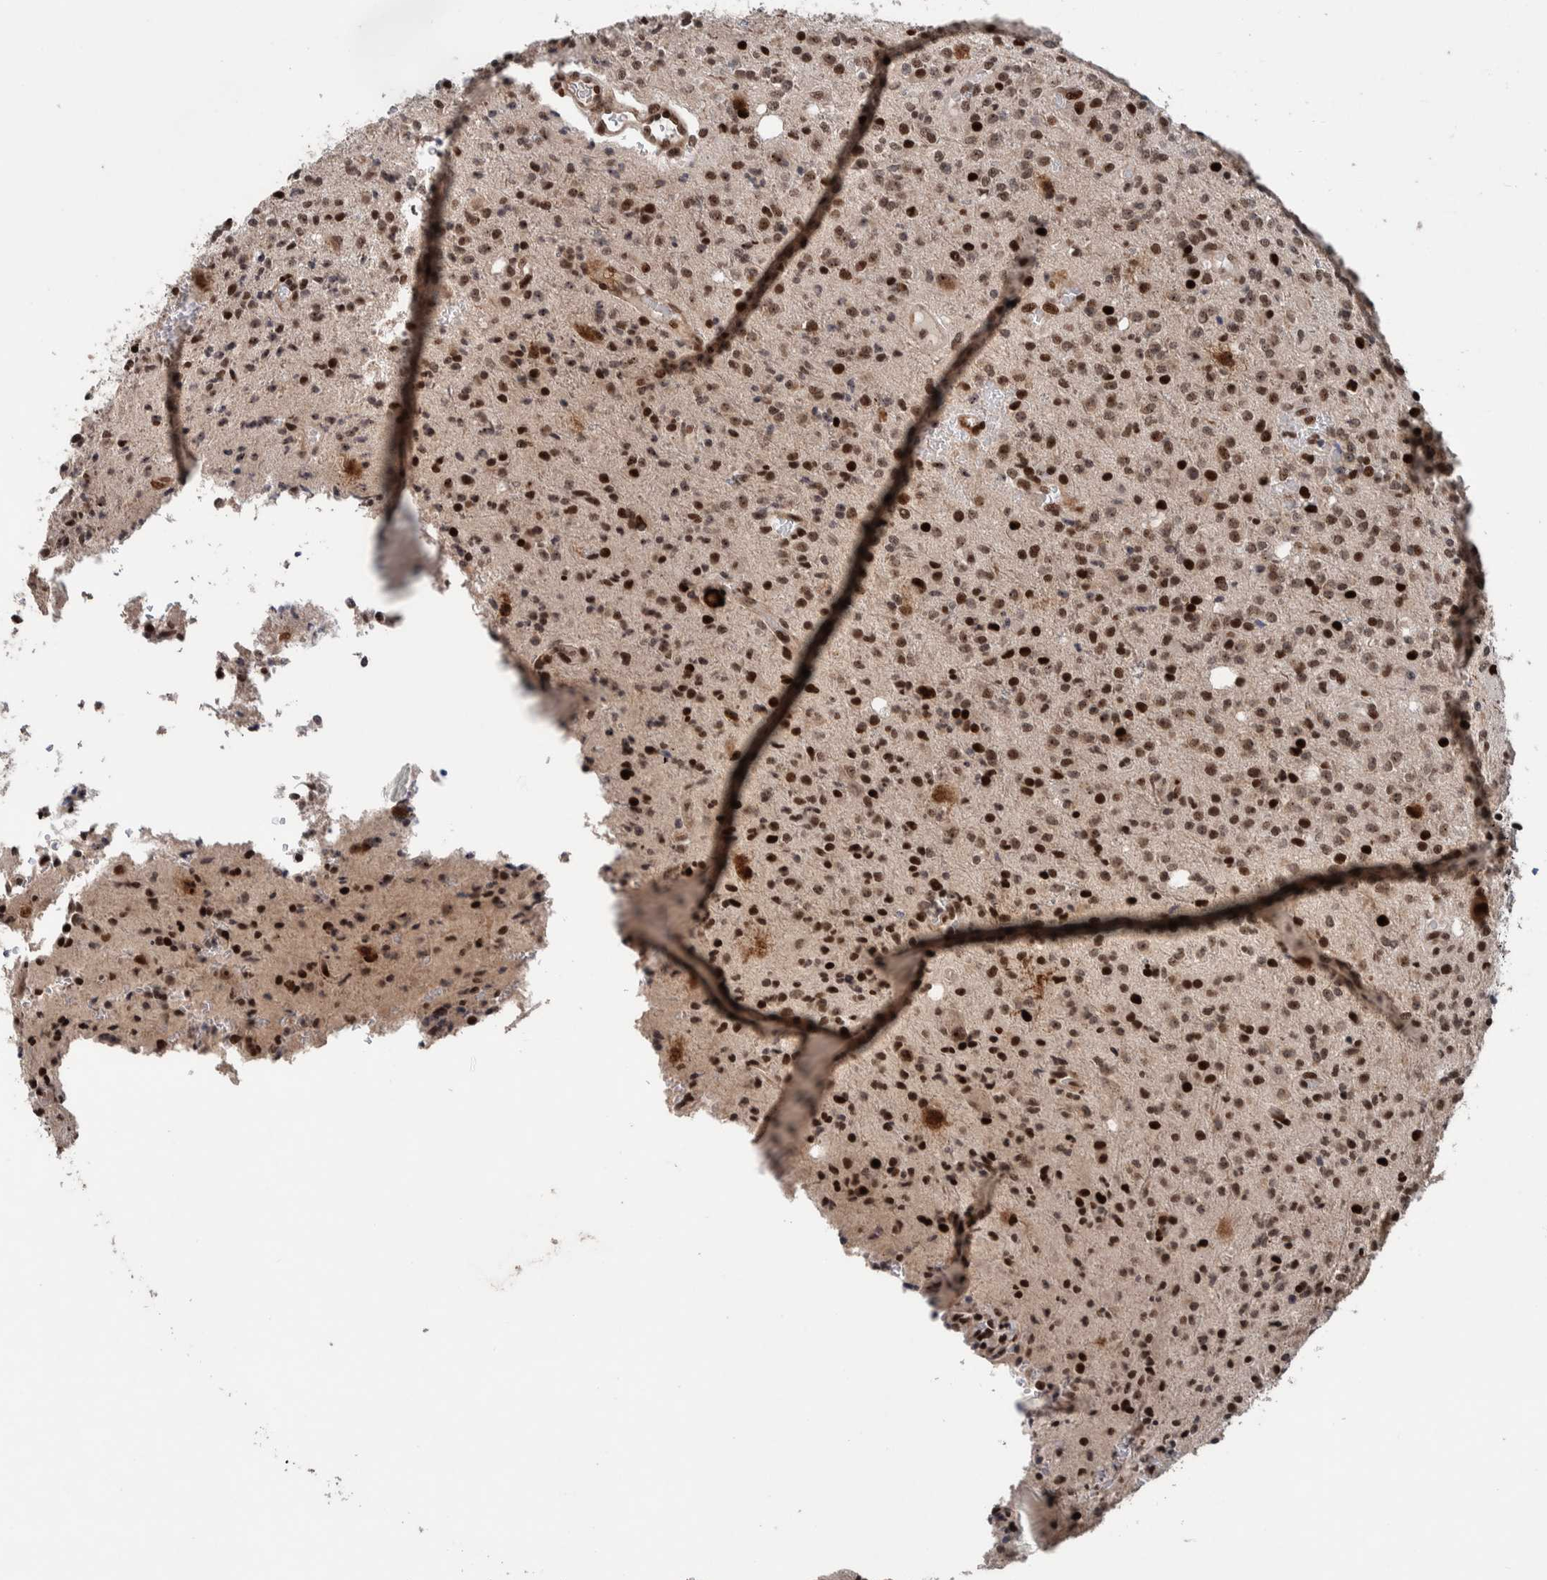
{"staining": {"intensity": "moderate", "quantity": ">75%", "location": "nuclear"}, "tissue": "glioma", "cell_type": "Tumor cells", "image_type": "cancer", "snomed": [{"axis": "morphology", "description": "Glioma, malignant, High grade"}, {"axis": "topography", "description": "Brain"}], "caption": "Immunohistochemistry (IHC) of human glioma reveals medium levels of moderate nuclear staining in approximately >75% of tumor cells. The protein is stained brown, and the nuclei are stained in blue (DAB (3,3'-diaminobenzidine) IHC with brightfield microscopy, high magnification).", "gene": "CHD4", "patient": {"sex": "male", "age": 34}}